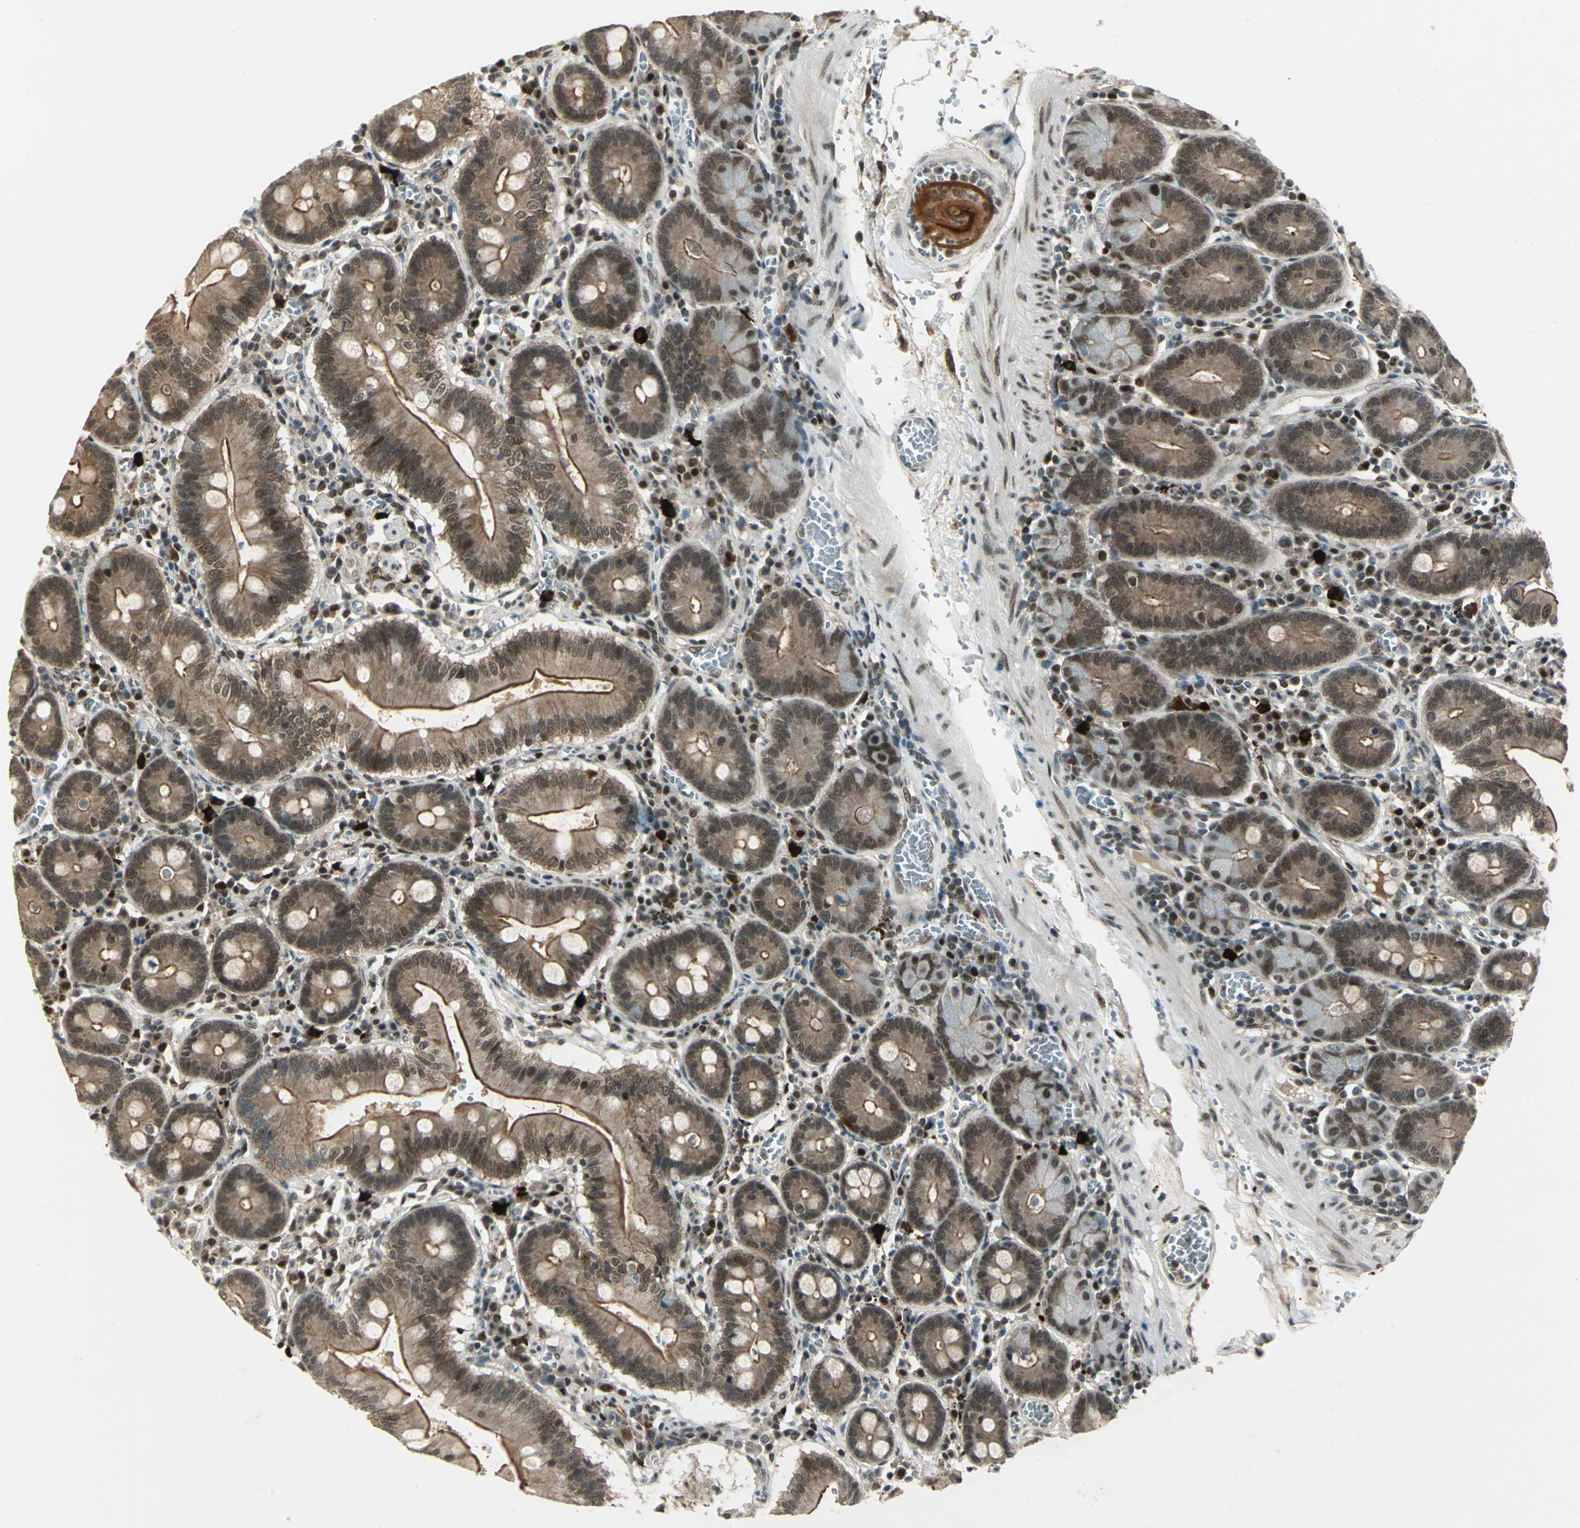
{"staining": {"intensity": "strong", "quantity": ">75%", "location": "cytoplasmic/membranous,nuclear"}, "tissue": "small intestine", "cell_type": "Glandular cells", "image_type": "normal", "snomed": [{"axis": "morphology", "description": "Normal tissue, NOS"}, {"axis": "topography", "description": "Small intestine"}], "caption": "Brown immunohistochemical staining in normal small intestine exhibits strong cytoplasmic/membranous,nuclear expression in approximately >75% of glandular cells. (Stains: DAB (3,3'-diaminobenzidine) in brown, nuclei in blue, Microscopy: brightfield microscopy at high magnification).", "gene": "RAD17", "patient": {"sex": "male", "age": 71}}